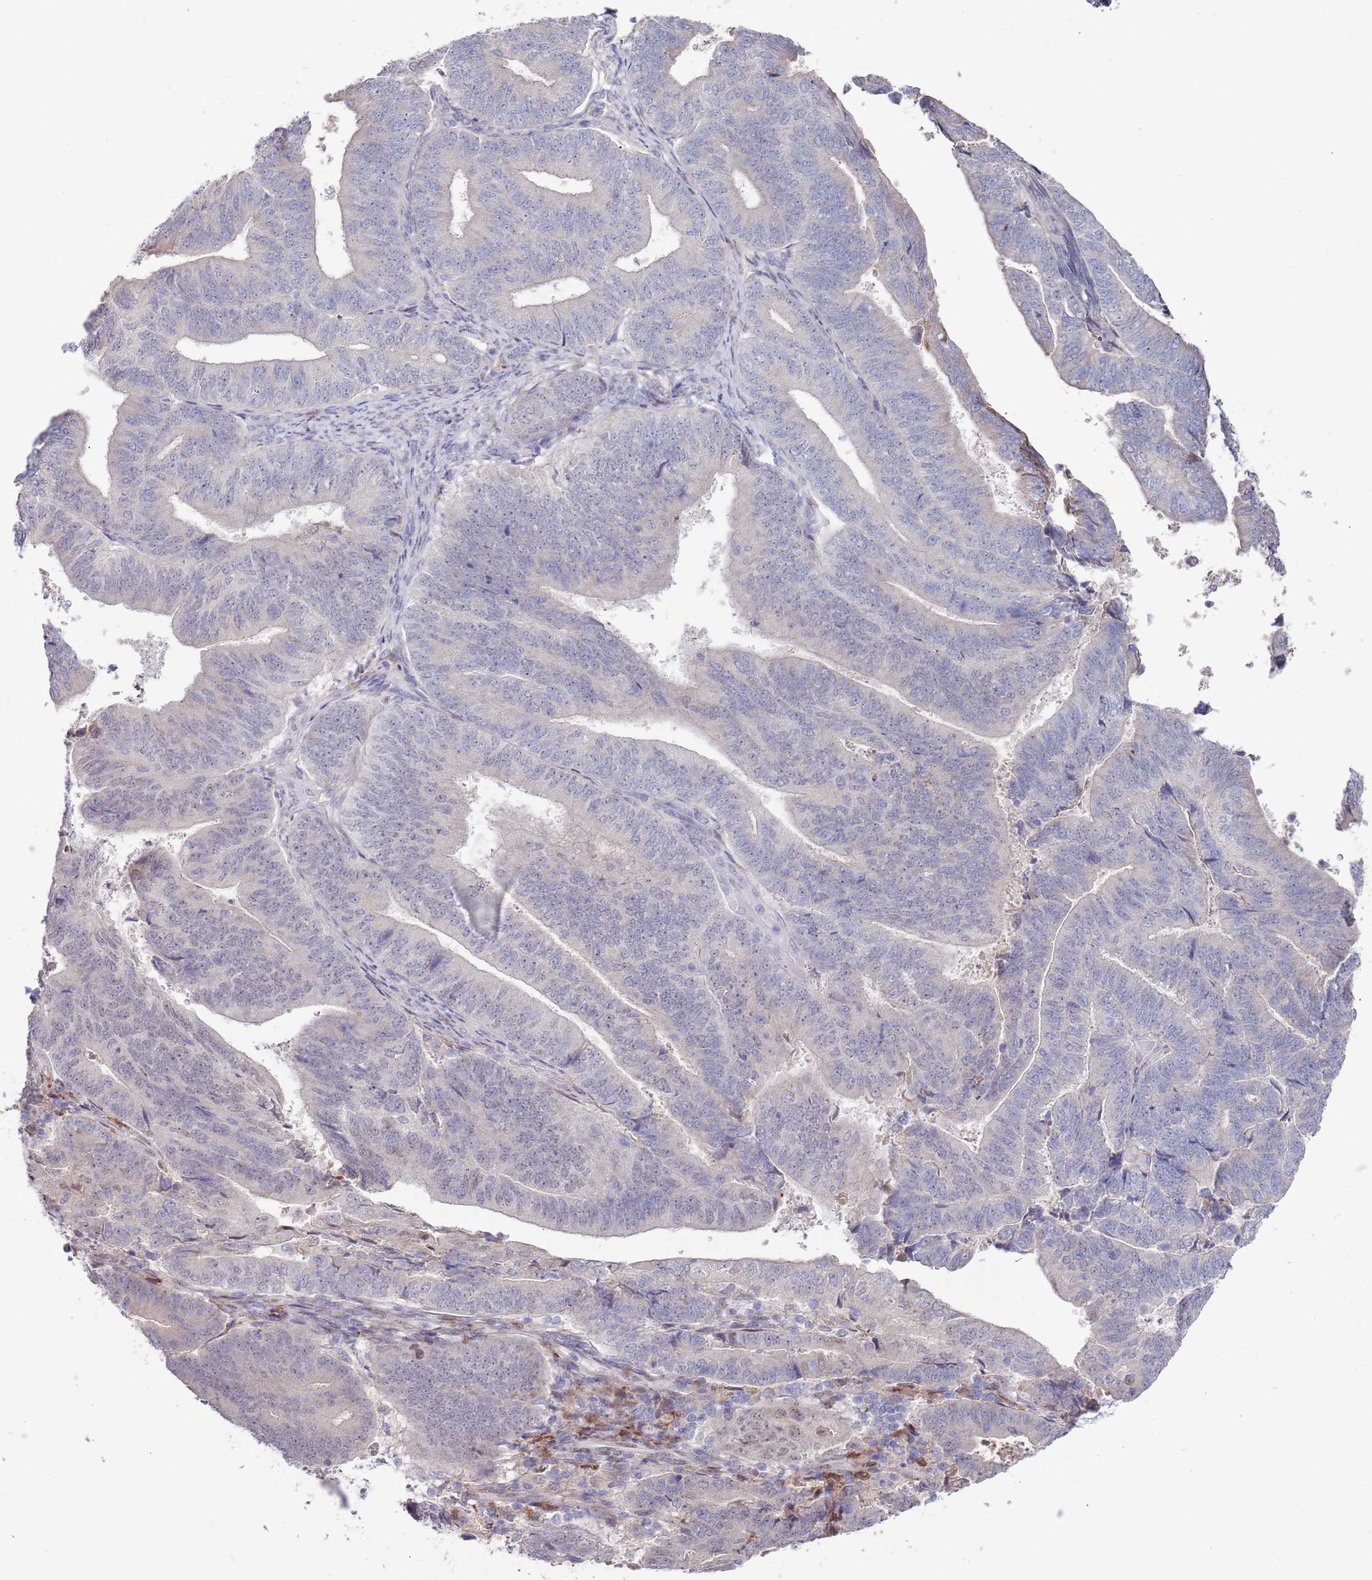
{"staining": {"intensity": "moderate", "quantity": "<25%", "location": "cytoplasmic/membranous"}, "tissue": "endometrial cancer", "cell_type": "Tumor cells", "image_type": "cancer", "snomed": [{"axis": "morphology", "description": "Adenocarcinoma, NOS"}, {"axis": "topography", "description": "Endometrium"}], "caption": "Immunohistochemistry histopathology image of neoplastic tissue: endometrial cancer (adenocarcinoma) stained using IHC displays low levels of moderate protein expression localized specifically in the cytoplasmic/membranous of tumor cells, appearing as a cytoplasmic/membranous brown color.", "gene": "FBXO27", "patient": {"sex": "female", "age": 70}}